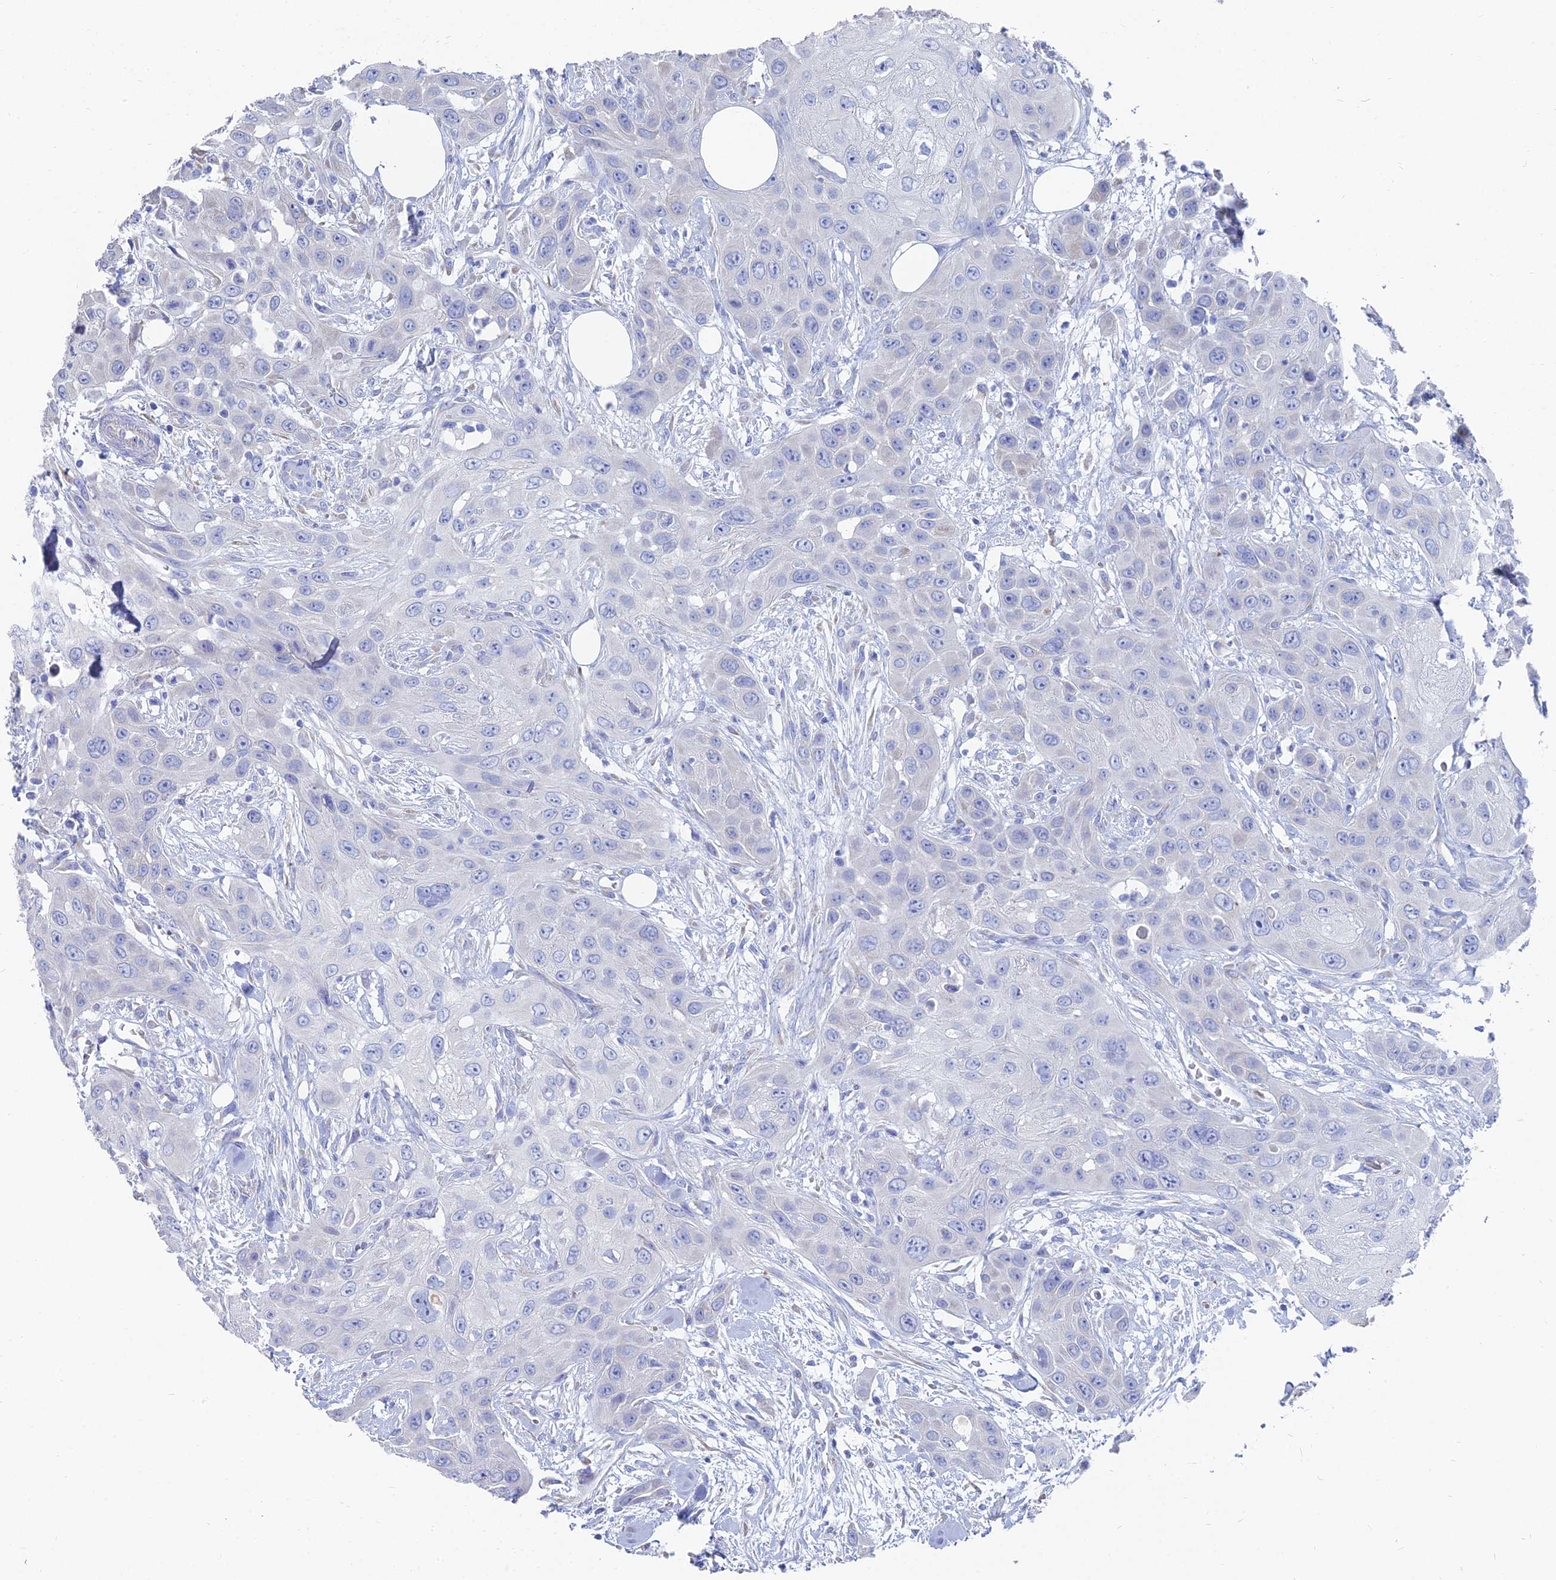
{"staining": {"intensity": "negative", "quantity": "none", "location": "none"}, "tissue": "head and neck cancer", "cell_type": "Tumor cells", "image_type": "cancer", "snomed": [{"axis": "morphology", "description": "Squamous cell carcinoma, NOS"}, {"axis": "topography", "description": "Head-Neck"}], "caption": "Immunohistochemistry (IHC) photomicrograph of neoplastic tissue: squamous cell carcinoma (head and neck) stained with DAB demonstrates no significant protein positivity in tumor cells.", "gene": "TNNT3", "patient": {"sex": "male", "age": 81}}